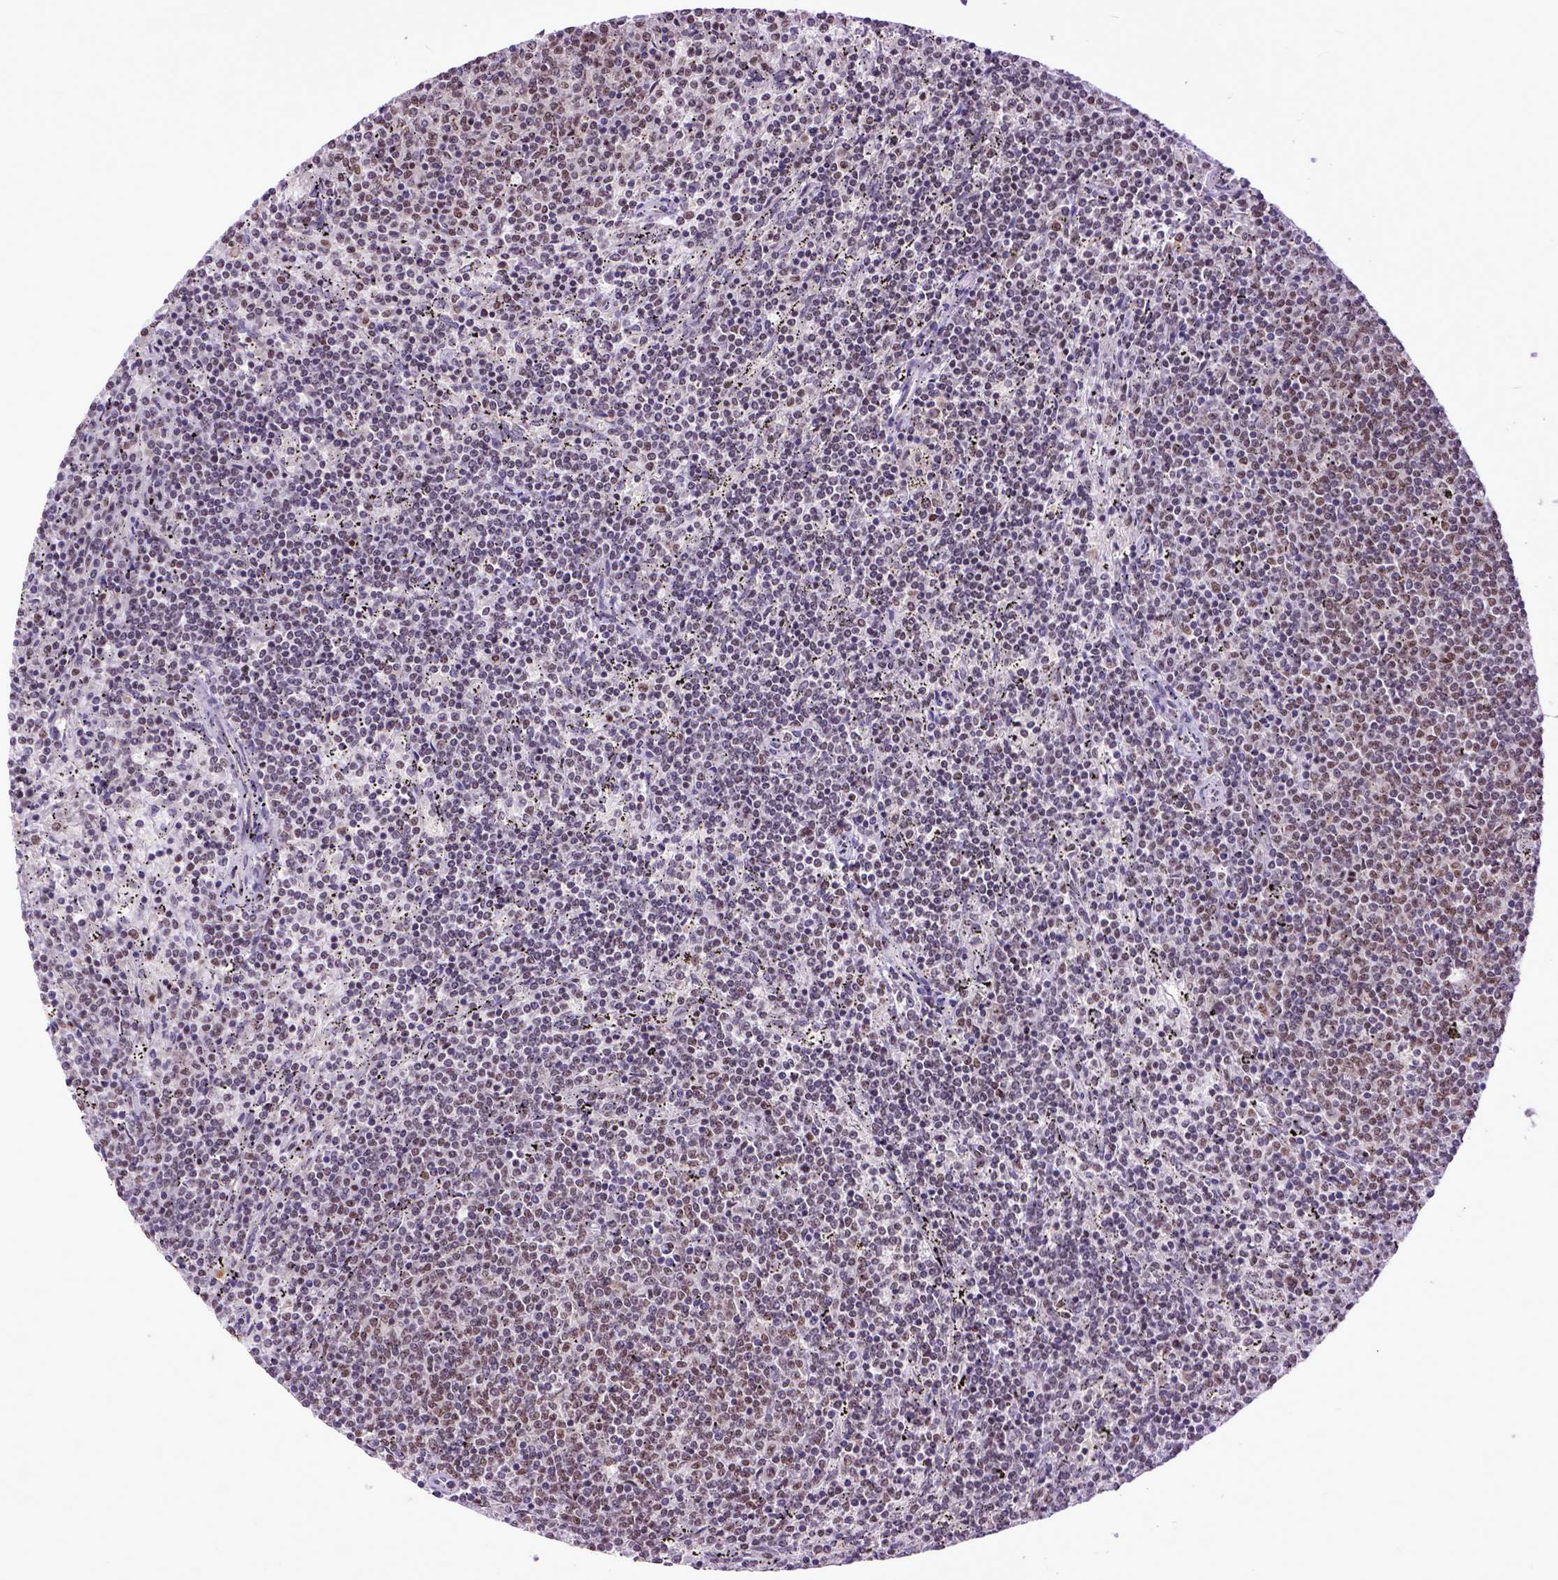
{"staining": {"intensity": "weak", "quantity": "25%-75%", "location": "nuclear"}, "tissue": "lymphoma", "cell_type": "Tumor cells", "image_type": "cancer", "snomed": [{"axis": "morphology", "description": "Malignant lymphoma, non-Hodgkin's type, Low grade"}, {"axis": "topography", "description": "Spleen"}], "caption": "The immunohistochemical stain highlights weak nuclear staining in tumor cells of lymphoma tissue. The protein is shown in brown color, while the nuclei are stained blue.", "gene": "RCC2", "patient": {"sex": "female", "age": 50}}